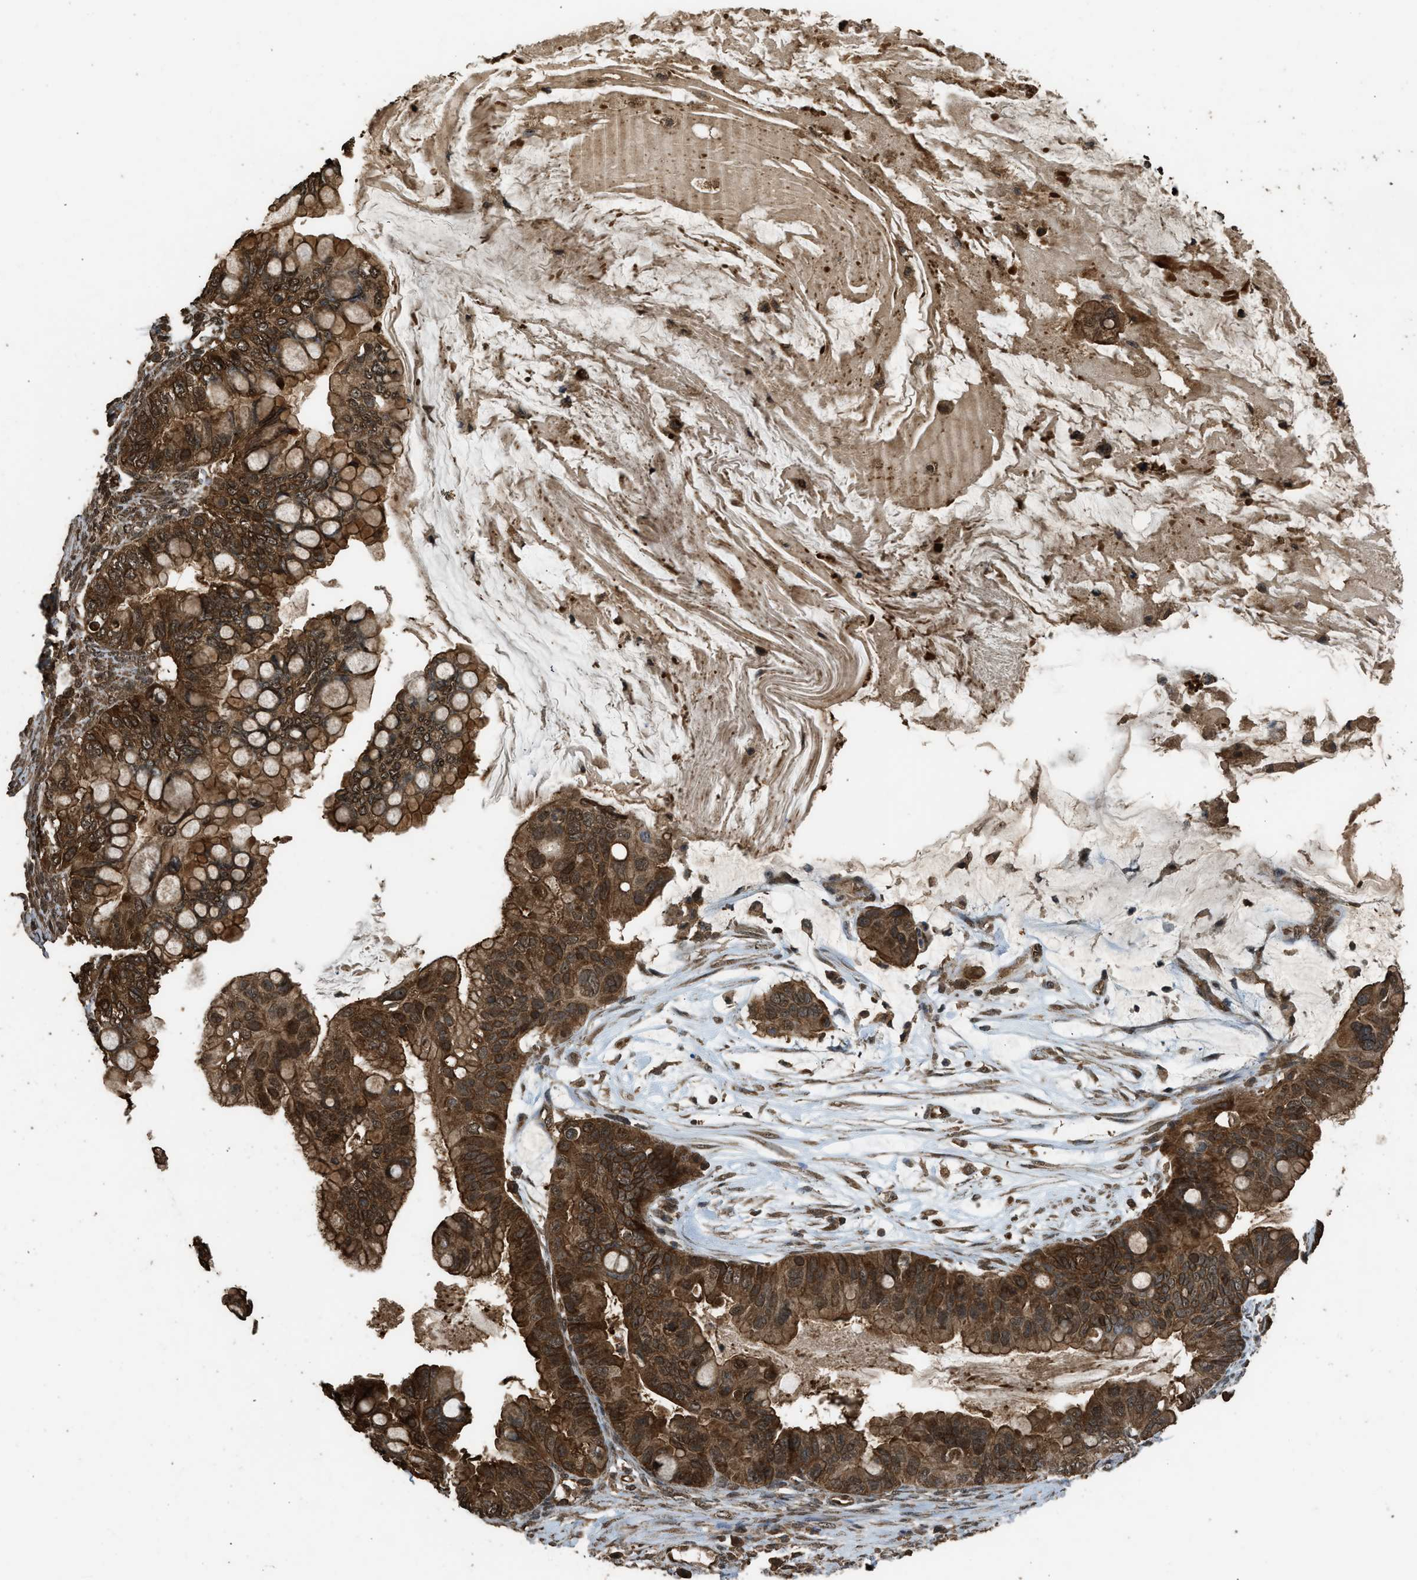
{"staining": {"intensity": "strong", "quantity": ">75%", "location": "cytoplasmic/membranous"}, "tissue": "ovarian cancer", "cell_type": "Tumor cells", "image_type": "cancer", "snomed": [{"axis": "morphology", "description": "Cystadenocarcinoma, mucinous, NOS"}, {"axis": "topography", "description": "Ovary"}], "caption": "IHC of mucinous cystadenocarcinoma (ovarian) exhibits high levels of strong cytoplasmic/membranous positivity in about >75% of tumor cells.", "gene": "MYBL2", "patient": {"sex": "female", "age": 80}}